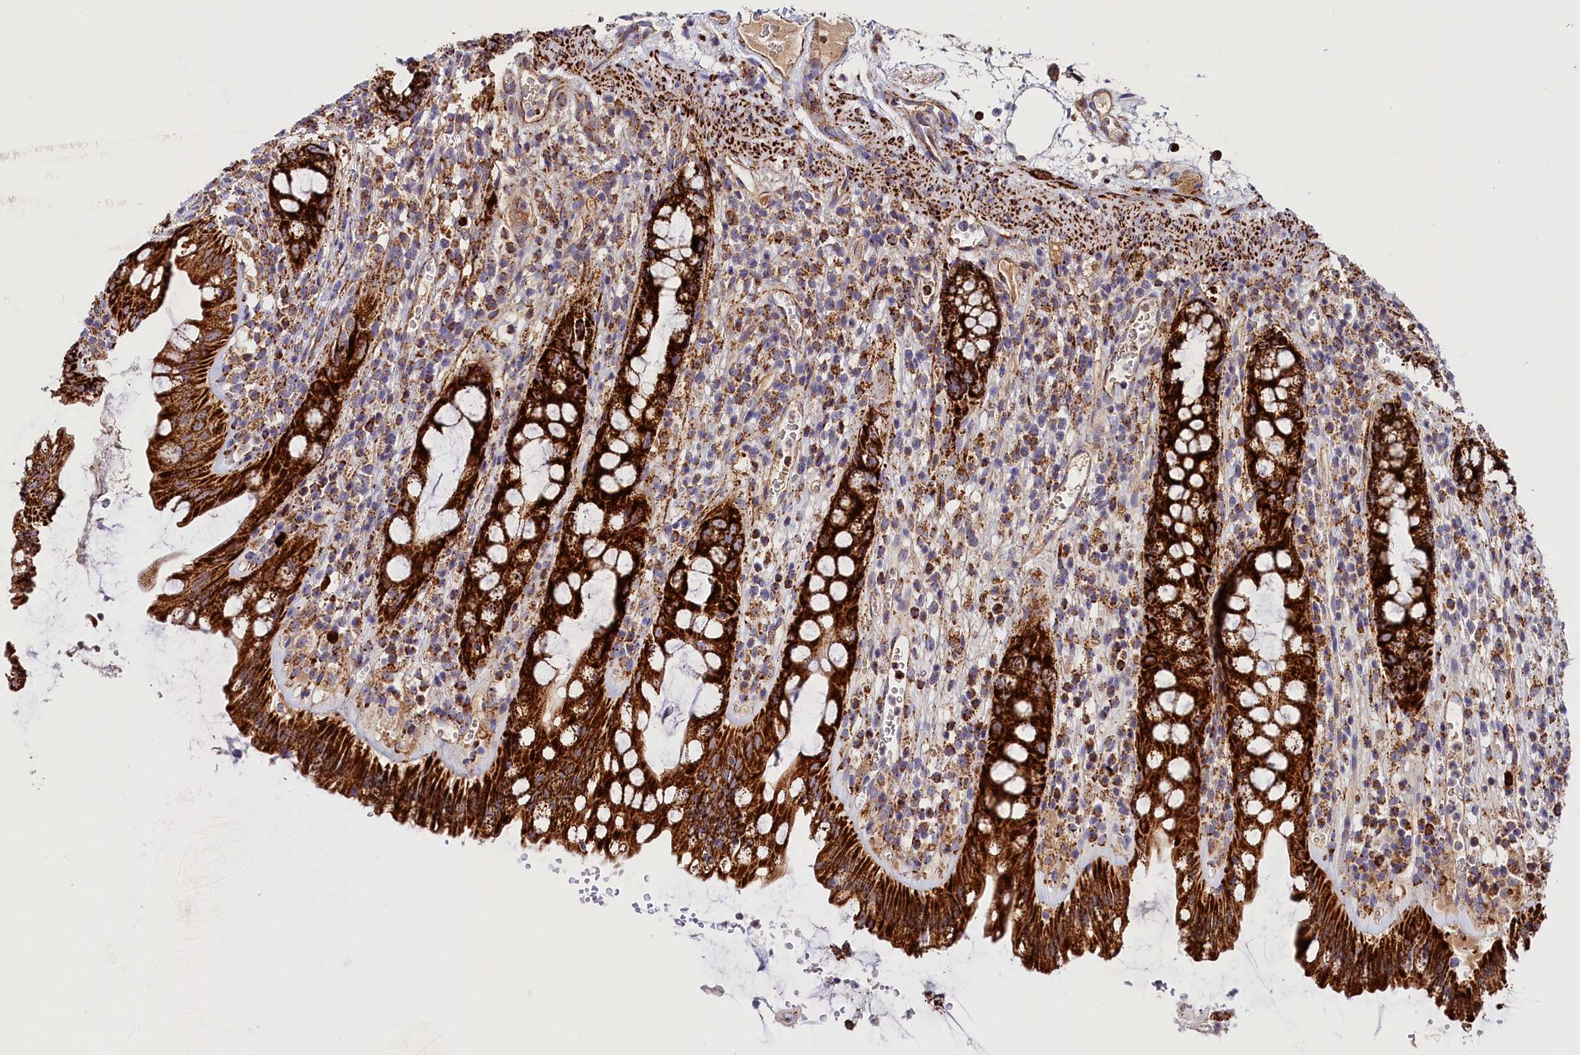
{"staining": {"intensity": "strong", "quantity": ">75%", "location": "cytoplasmic/membranous"}, "tissue": "rectum", "cell_type": "Glandular cells", "image_type": "normal", "snomed": [{"axis": "morphology", "description": "Normal tissue, NOS"}, {"axis": "topography", "description": "Rectum"}], "caption": "Approximately >75% of glandular cells in benign rectum display strong cytoplasmic/membranous protein expression as visualized by brown immunohistochemical staining.", "gene": "AKTIP", "patient": {"sex": "female", "age": 57}}